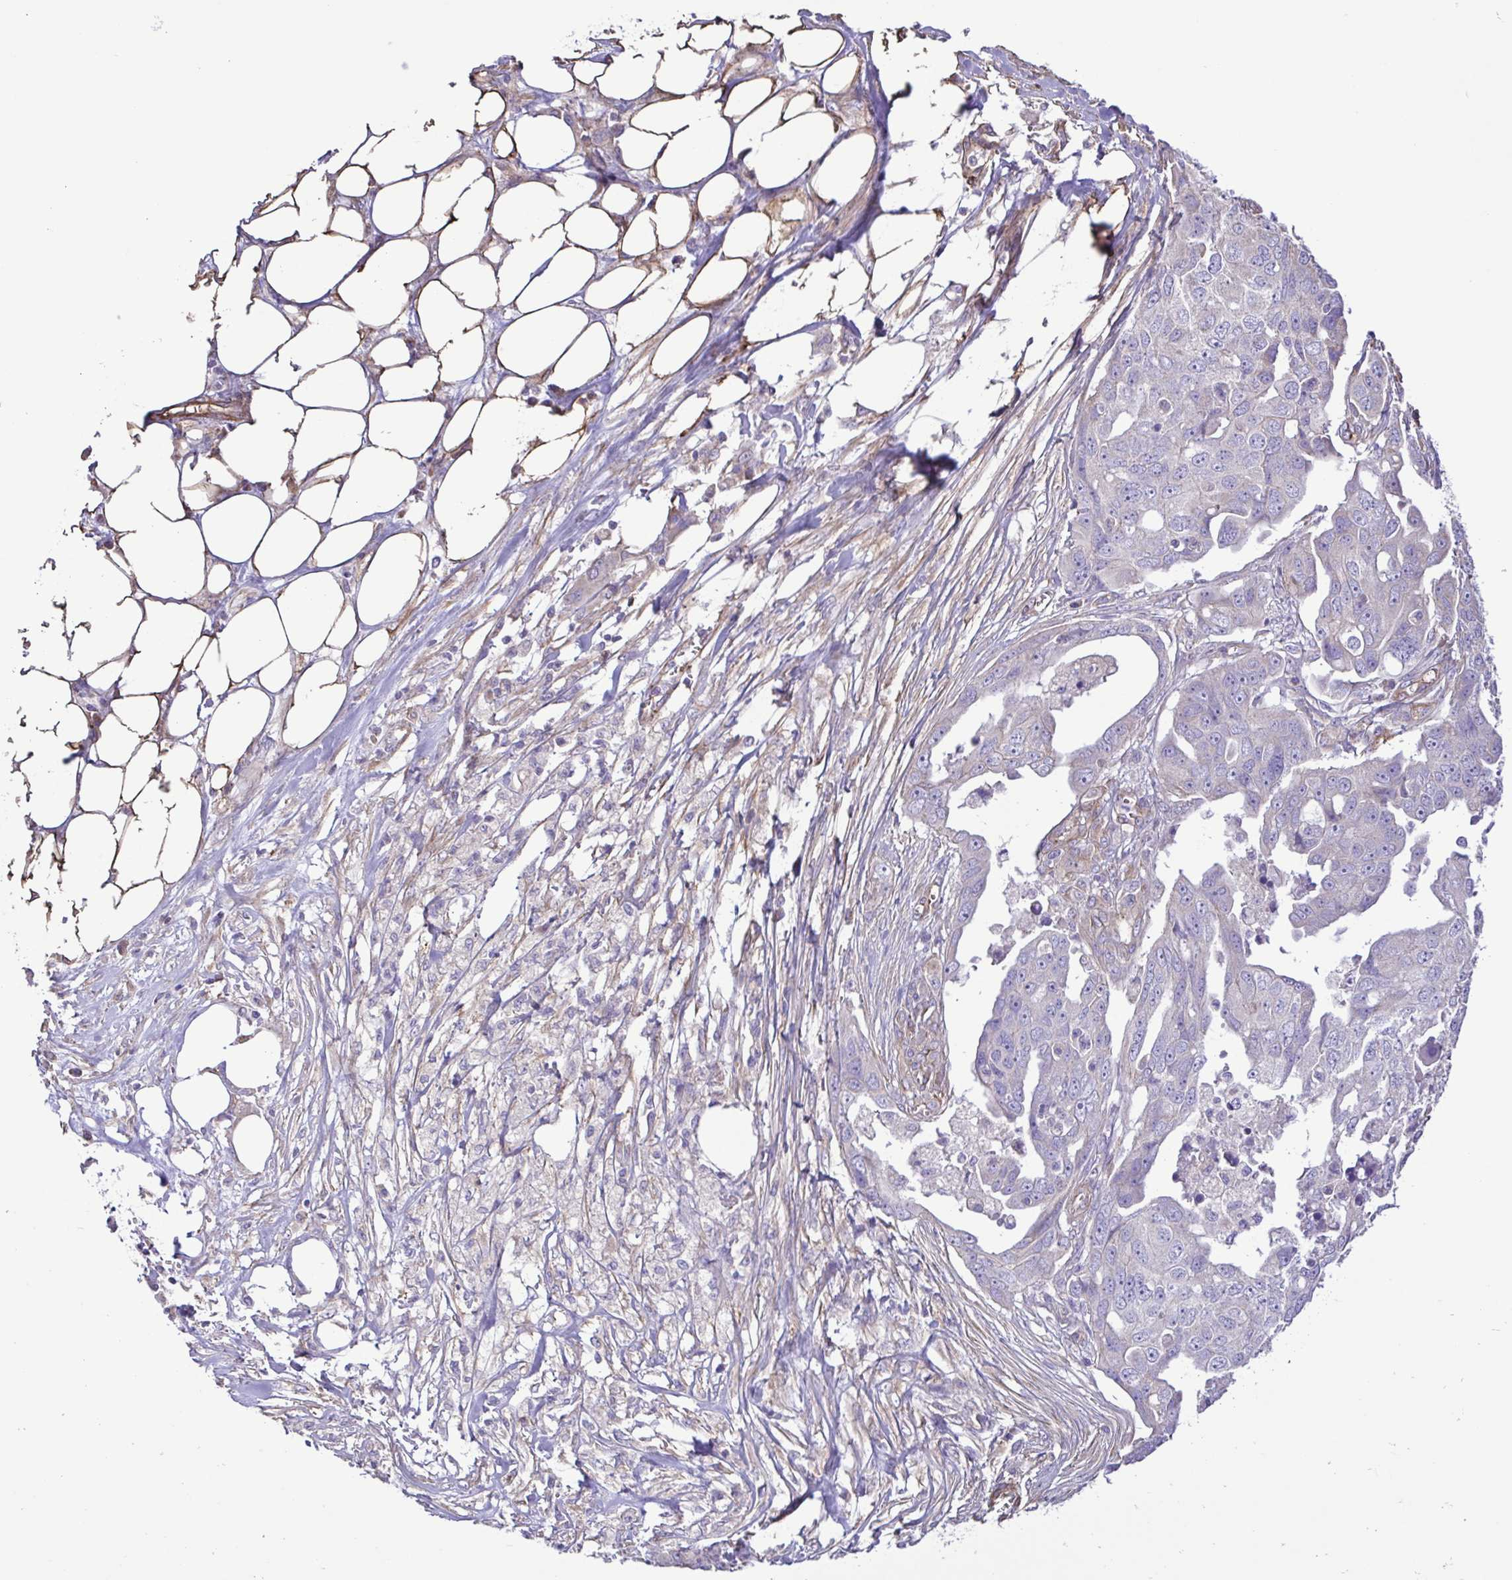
{"staining": {"intensity": "negative", "quantity": "none", "location": "none"}, "tissue": "ovarian cancer", "cell_type": "Tumor cells", "image_type": "cancer", "snomed": [{"axis": "morphology", "description": "Carcinoma, endometroid"}, {"axis": "topography", "description": "Ovary"}], "caption": "DAB immunohistochemical staining of human ovarian cancer demonstrates no significant expression in tumor cells.", "gene": "FLT1", "patient": {"sex": "female", "age": 70}}